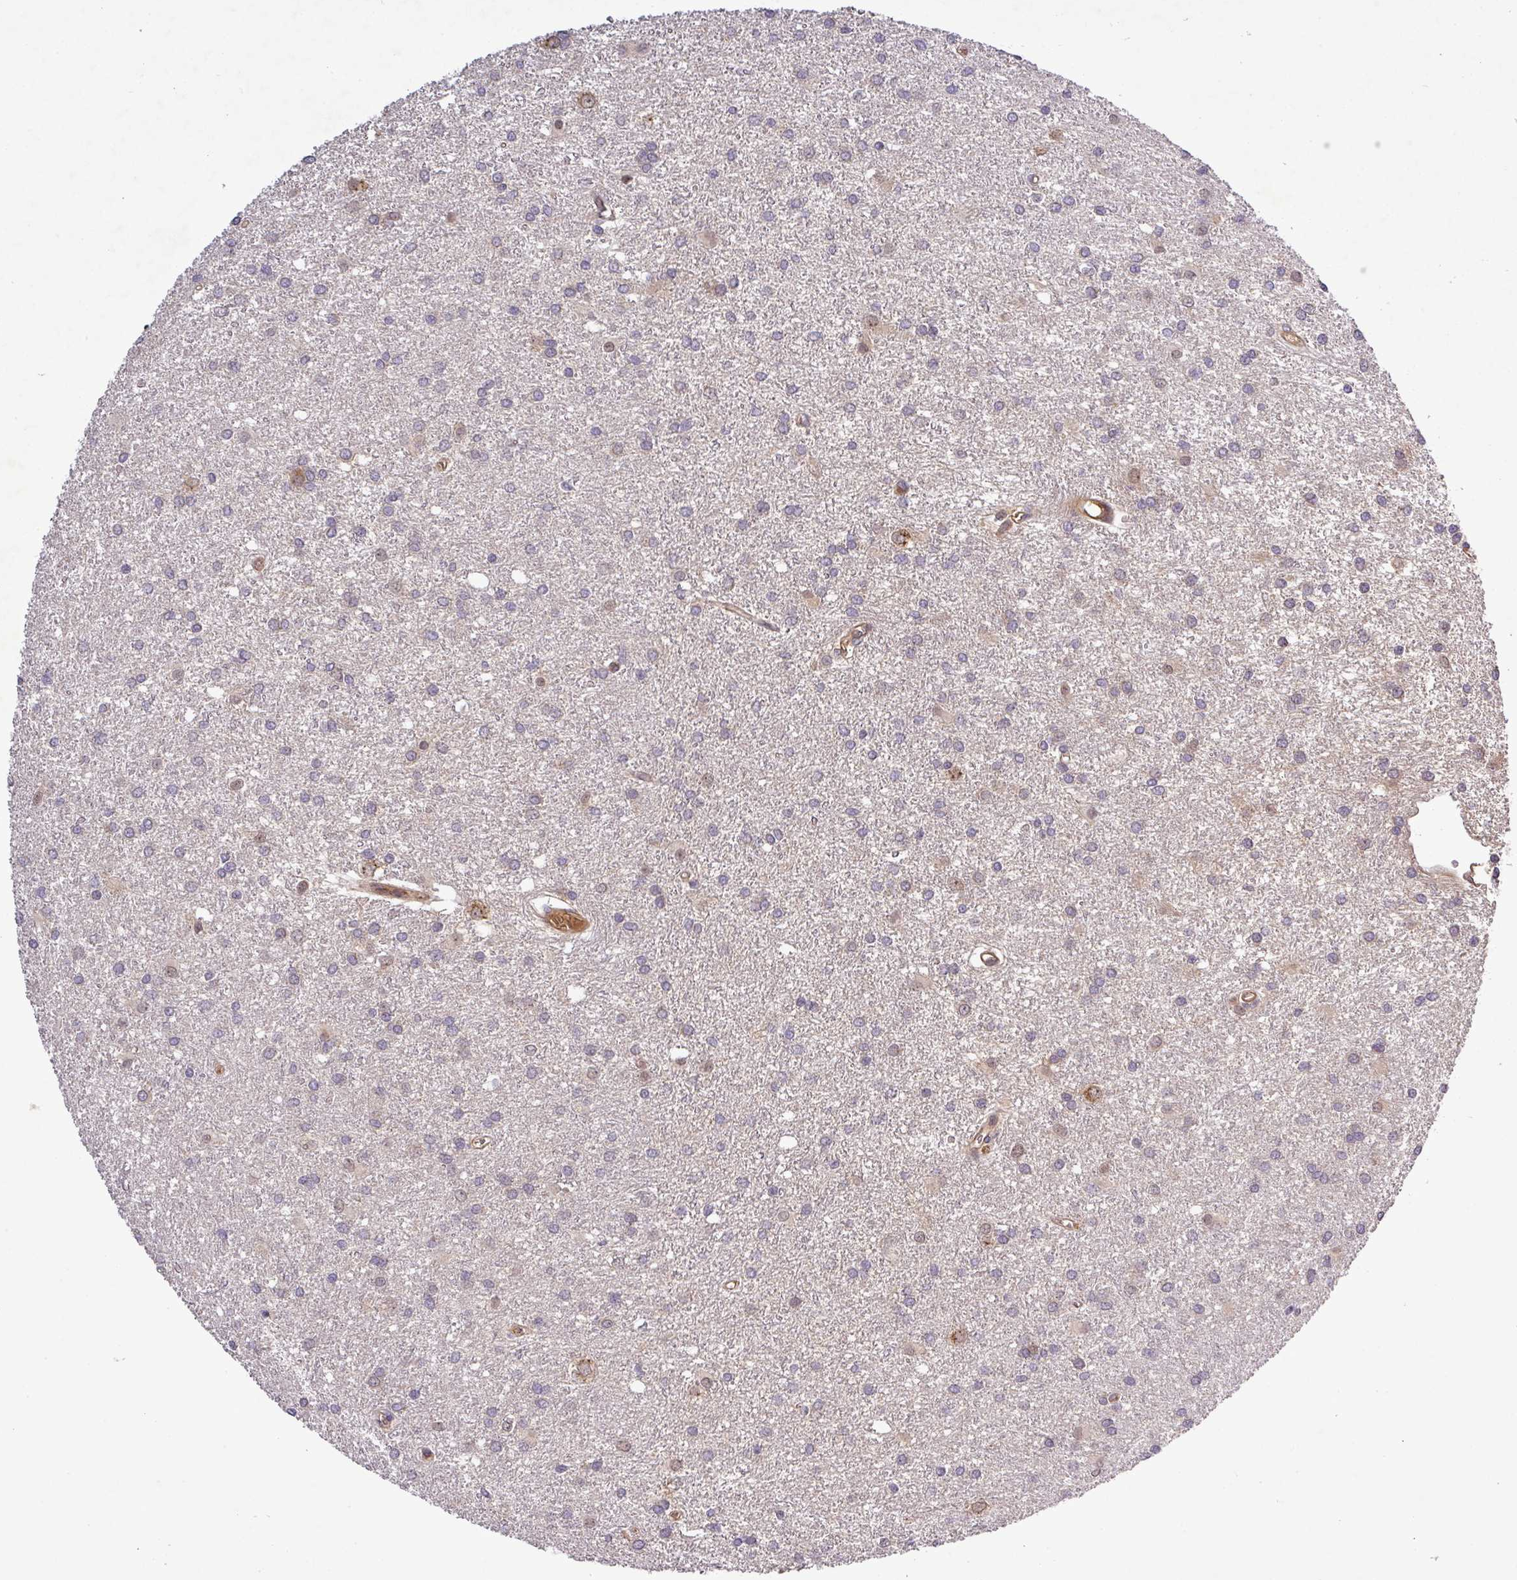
{"staining": {"intensity": "negative", "quantity": "none", "location": "none"}, "tissue": "glioma", "cell_type": "Tumor cells", "image_type": "cancer", "snomed": [{"axis": "morphology", "description": "Glioma, malignant, High grade"}, {"axis": "topography", "description": "Brain"}], "caption": "Immunohistochemical staining of human glioma displays no significant expression in tumor cells.", "gene": "PCDH1", "patient": {"sex": "female", "age": 50}}